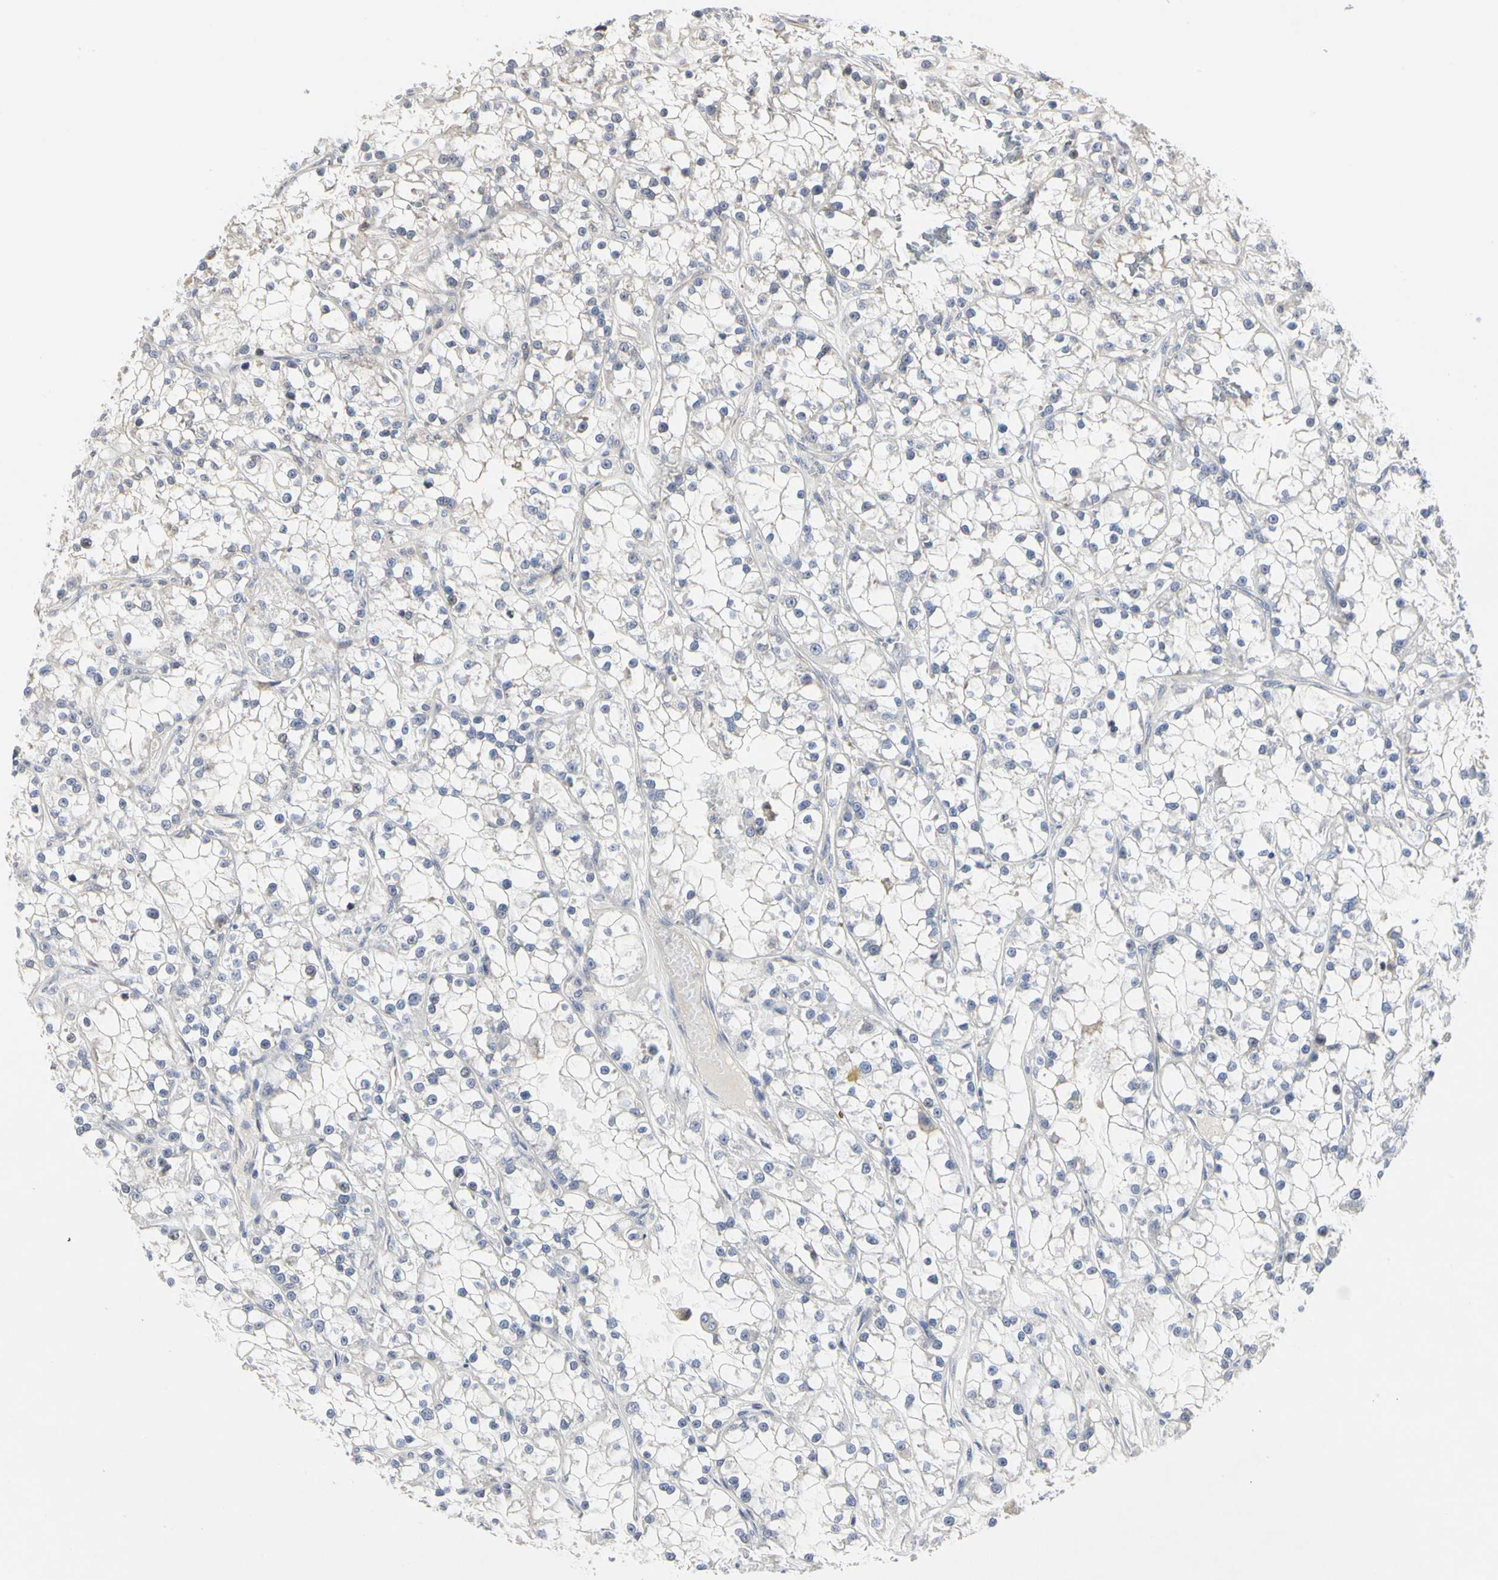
{"staining": {"intensity": "negative", "quantity": "none", "location": "none"}, "tissue": "renal cancer", "cell_type": "Tumor cells", "image_type": "cancer", "snomed": [{"axis": "morphology", "description": "Adenocarcinoma, NOS"}, {"axis": "topography", "description": "Kidney"}], "caption": "There is no significant staining in tumor cells of renal cancer.", "gene": "SHANK2", "patient": {"sex": "female", "age": 52}}